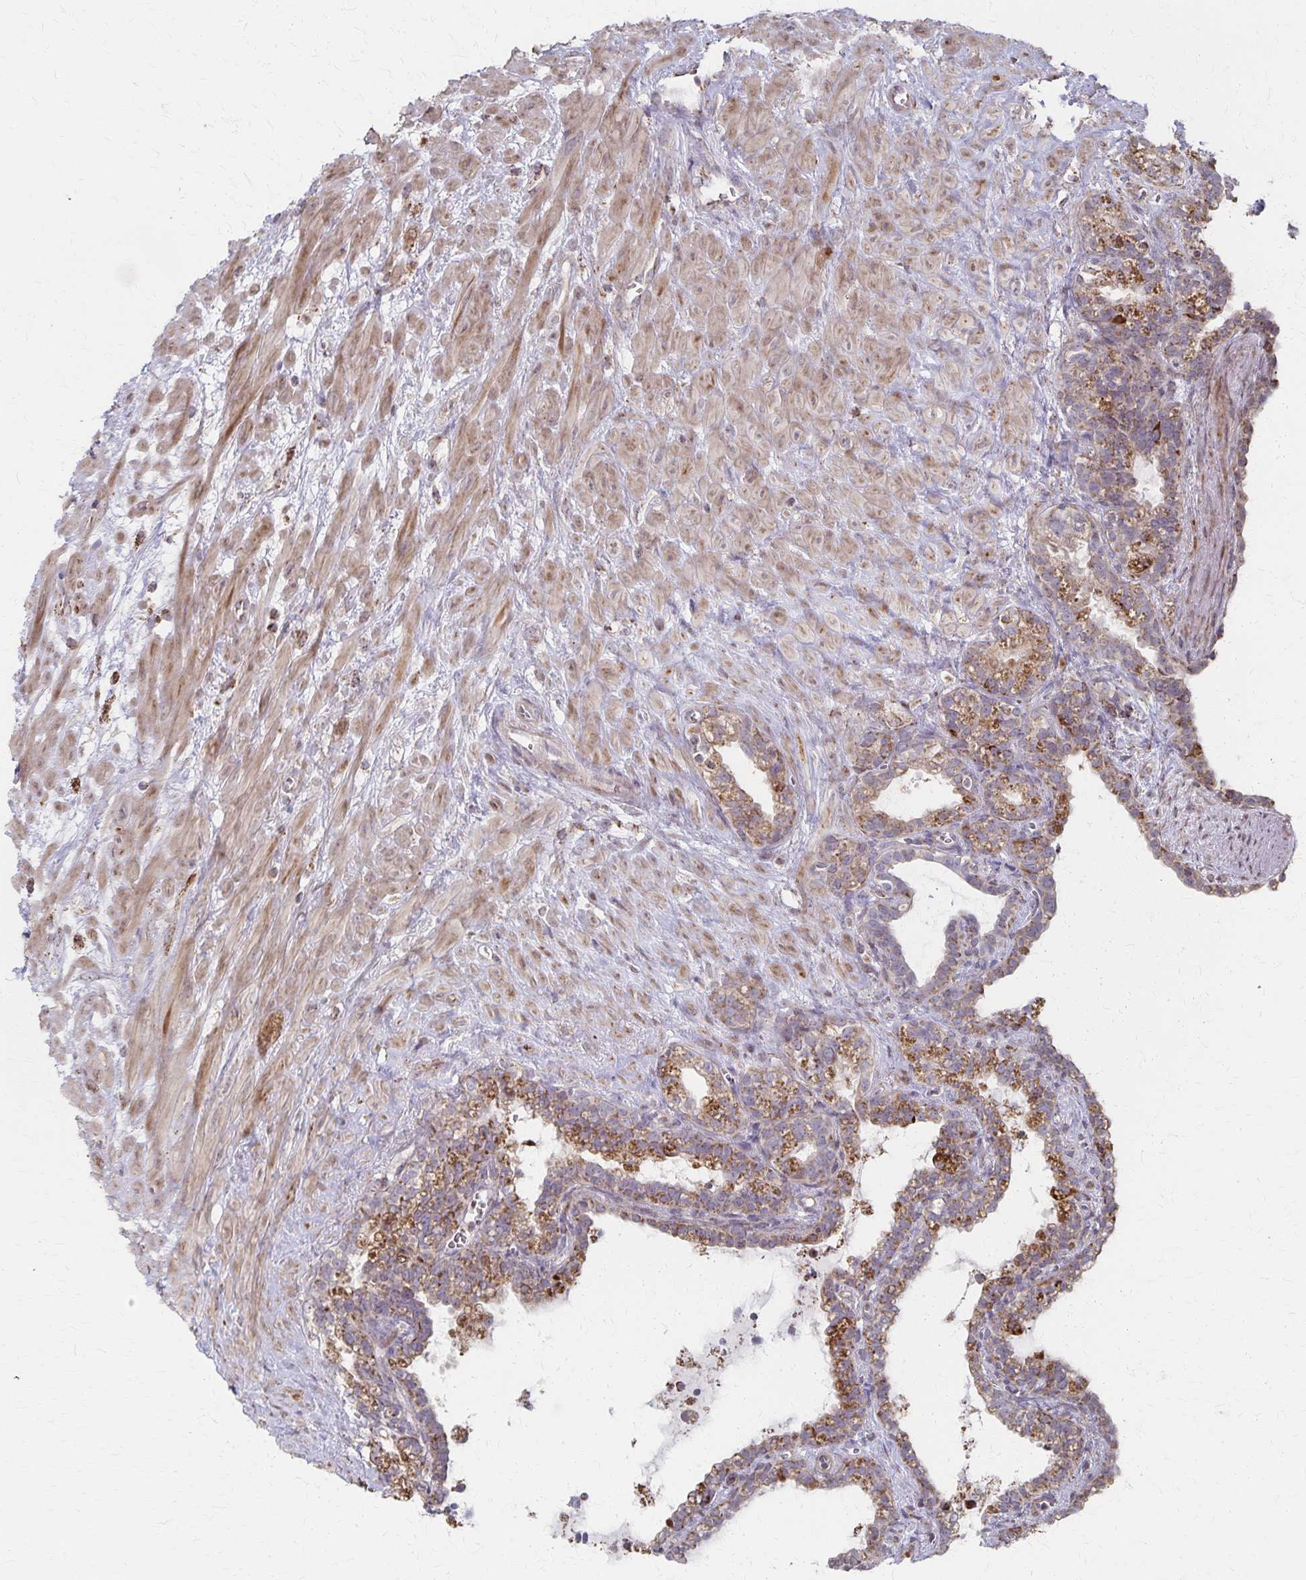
{"staining": {"intensity": "moderate", "quantity": "25%-75%", "location": "cytoplasmic/membranous"}, "tissue": "seminal vesicle", "cell_type": "Glandular cells", "image_type": "normal", "snomed": [{"axis": "morphology", "description": "Normal tissue, NOS"}, {"axis": "topography", "description": "Seminal veicle"}], "caption": "High-magnification brightfield microscopy of benign seminal vesicle stained with DAB (brown) and counterstained with hematoxylin (blue). glandular cells exhibit moderate cytoplasmic/membranous staining is seen in approximately25%-75% of cells. The staining was performed using DAB (3,3'-diaminobenzidine) to visualize the protein expression in brown, while the nuclei were stained in blue with hematoxylin (Magnification: 20x).", "gene": "DYRK4", "patient": {"sex": "male", "age": 76}}